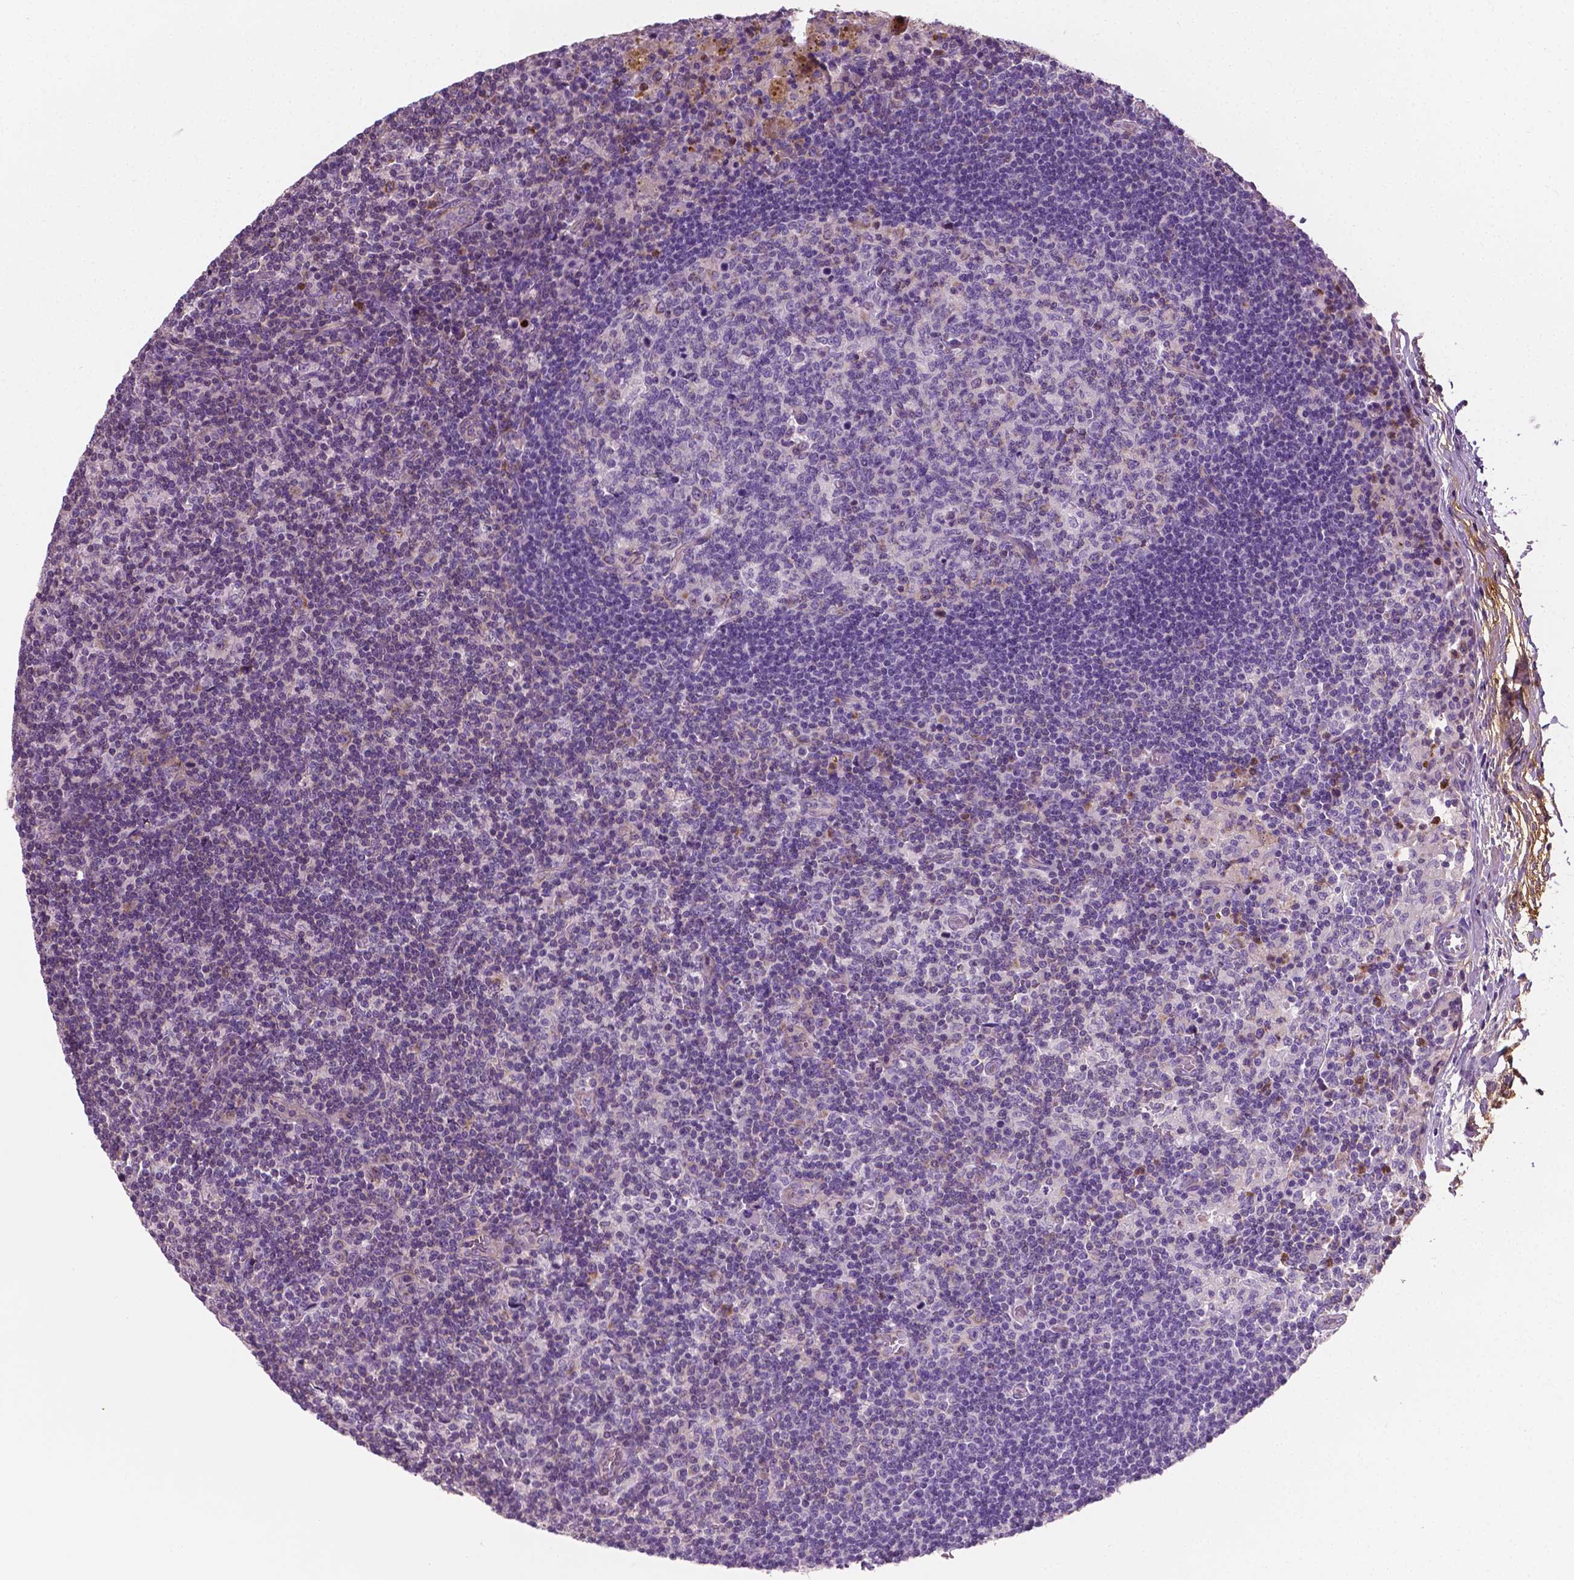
{"staining": {"intensity": "negative", "quantity": "none", "location": "none"}, "tissue": "lymph node", "cell_type": "Germinal center cells", "image_type": "normal", "snomed": [{"axis": "morphology", "description": "Normal tissue, NOS"}, {"axis": "topography", "description": "Lymph node"}], "caption": "Immunohistochemistry photomicrograph of normal lymph node: lymph node stained with DAB (3,3'-diaminobenzidine) displays no significant protein expression in germinal center cells. (Immunohistochemistry, brightfield microscopy, high magnification).", "gene": "PTX3", "patient": {"sex": "female", "age": 72}}